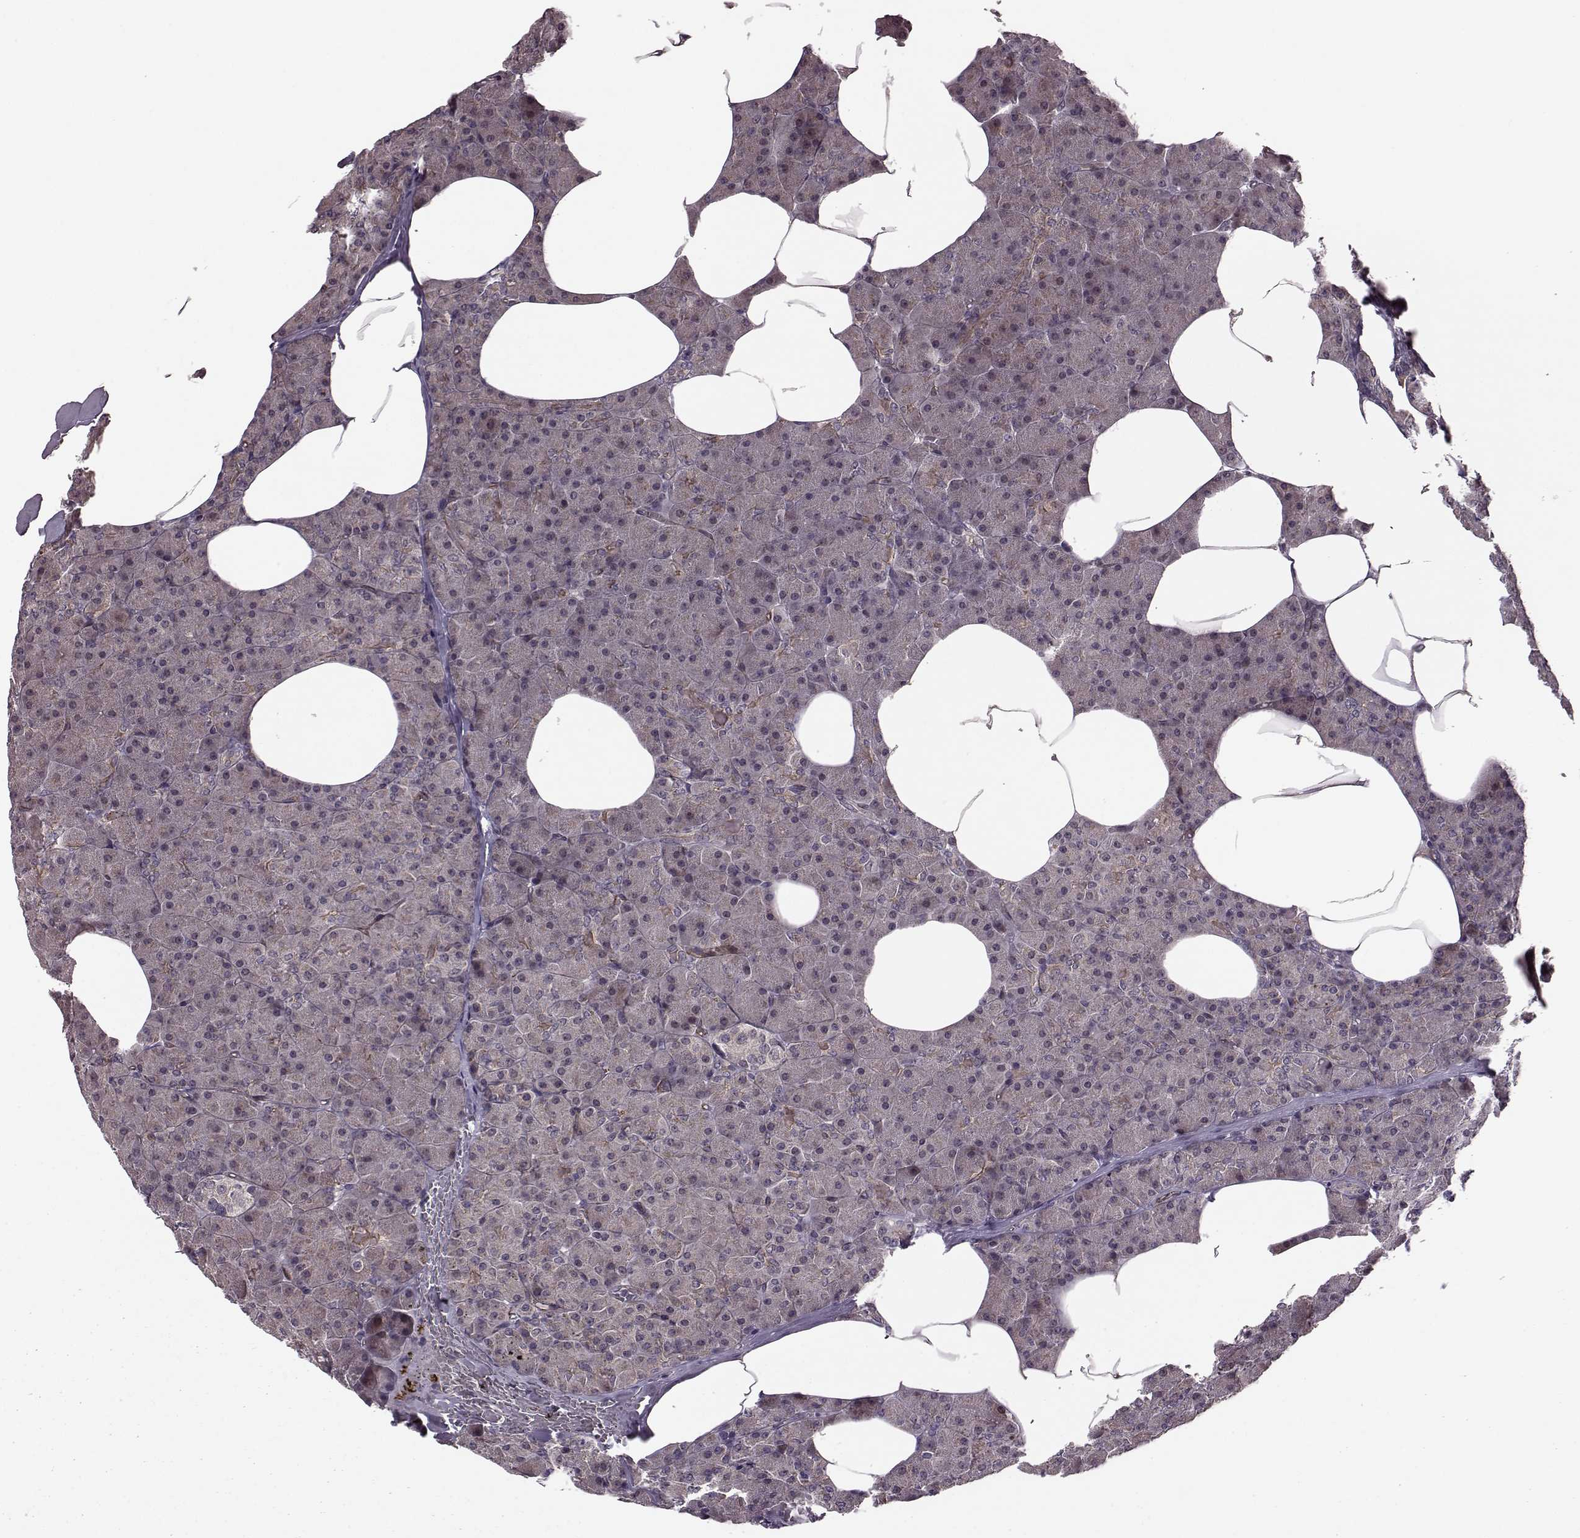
{"staining": {"intensity": "moderate", "quantity": "<25%", "location": "cytoplasmic/membranous"}, "tissue": "pancreas", "cell_type": "Exocrine glandular cells", "image_type": "normal", "snomed": [{"axis": "morphology", "description": "Normal tissue, NOS"}, {"axis": "topography", "description": "Pancreas"}], "caption": "The micrograph reveals a brown stain indicating the presence of a protein in the cytoplasmic/membranous of exocrine glandular cells in pancreas.", "gene": "SYNPO", "patient": {"sex": "female", "age": 45}}